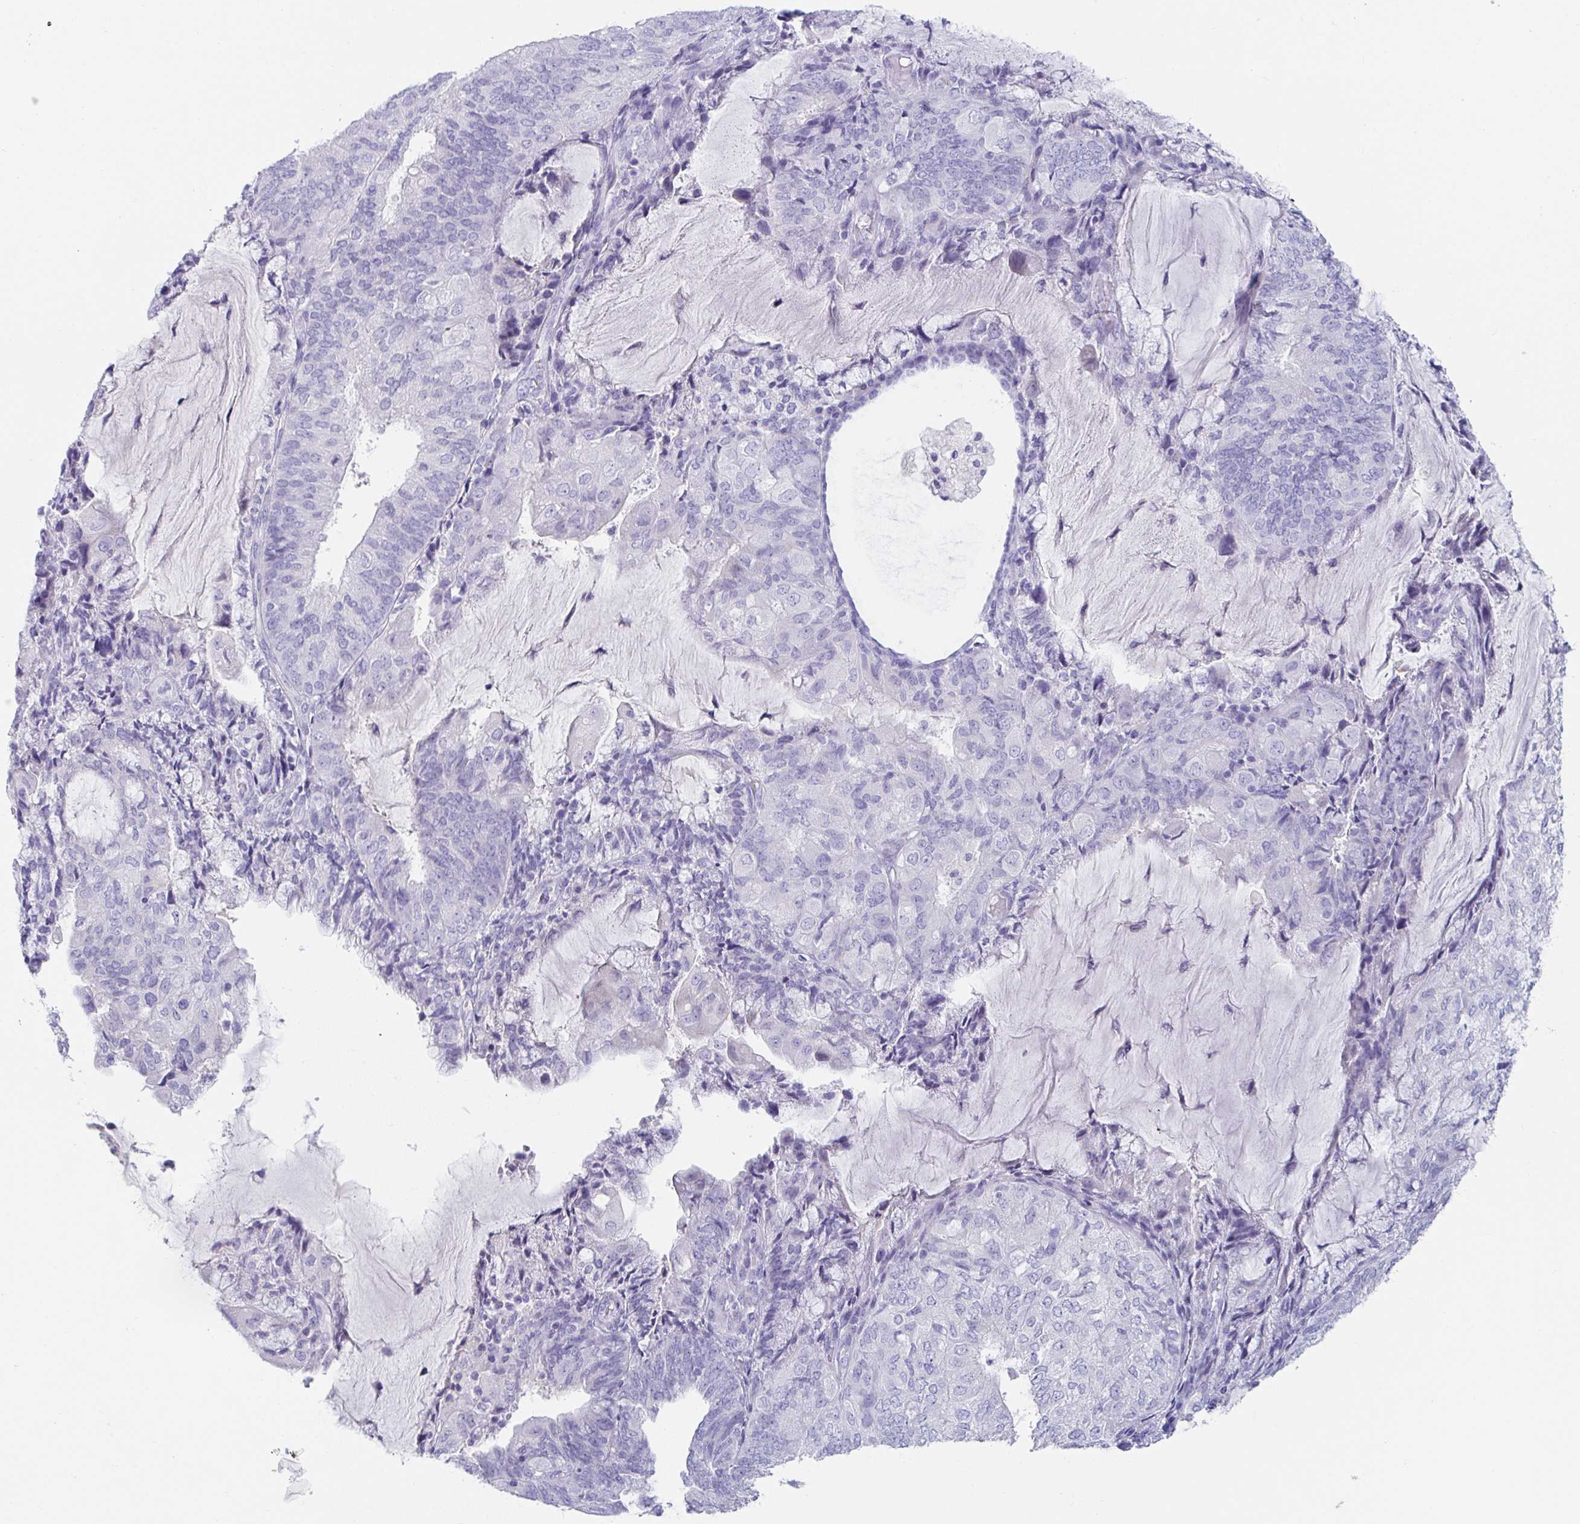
{"staining": {"intensity": "negative", "quantity": "none", "location": "none"}, "tissue": "endometrial cancer", "cell_type": "Tumor cells", "image_type": "cancer", "snomed": [{"axis": "morphology", "description": "Adenocarcinoma, NOS"}, {"axis": "topography", "description": "Endometrium"}], "caption": "Tumor cells show no significant protein positivity in endometrial cancer.", "gene": "PLA2G1B", "patient": {"sex": "female", "age": 81}}